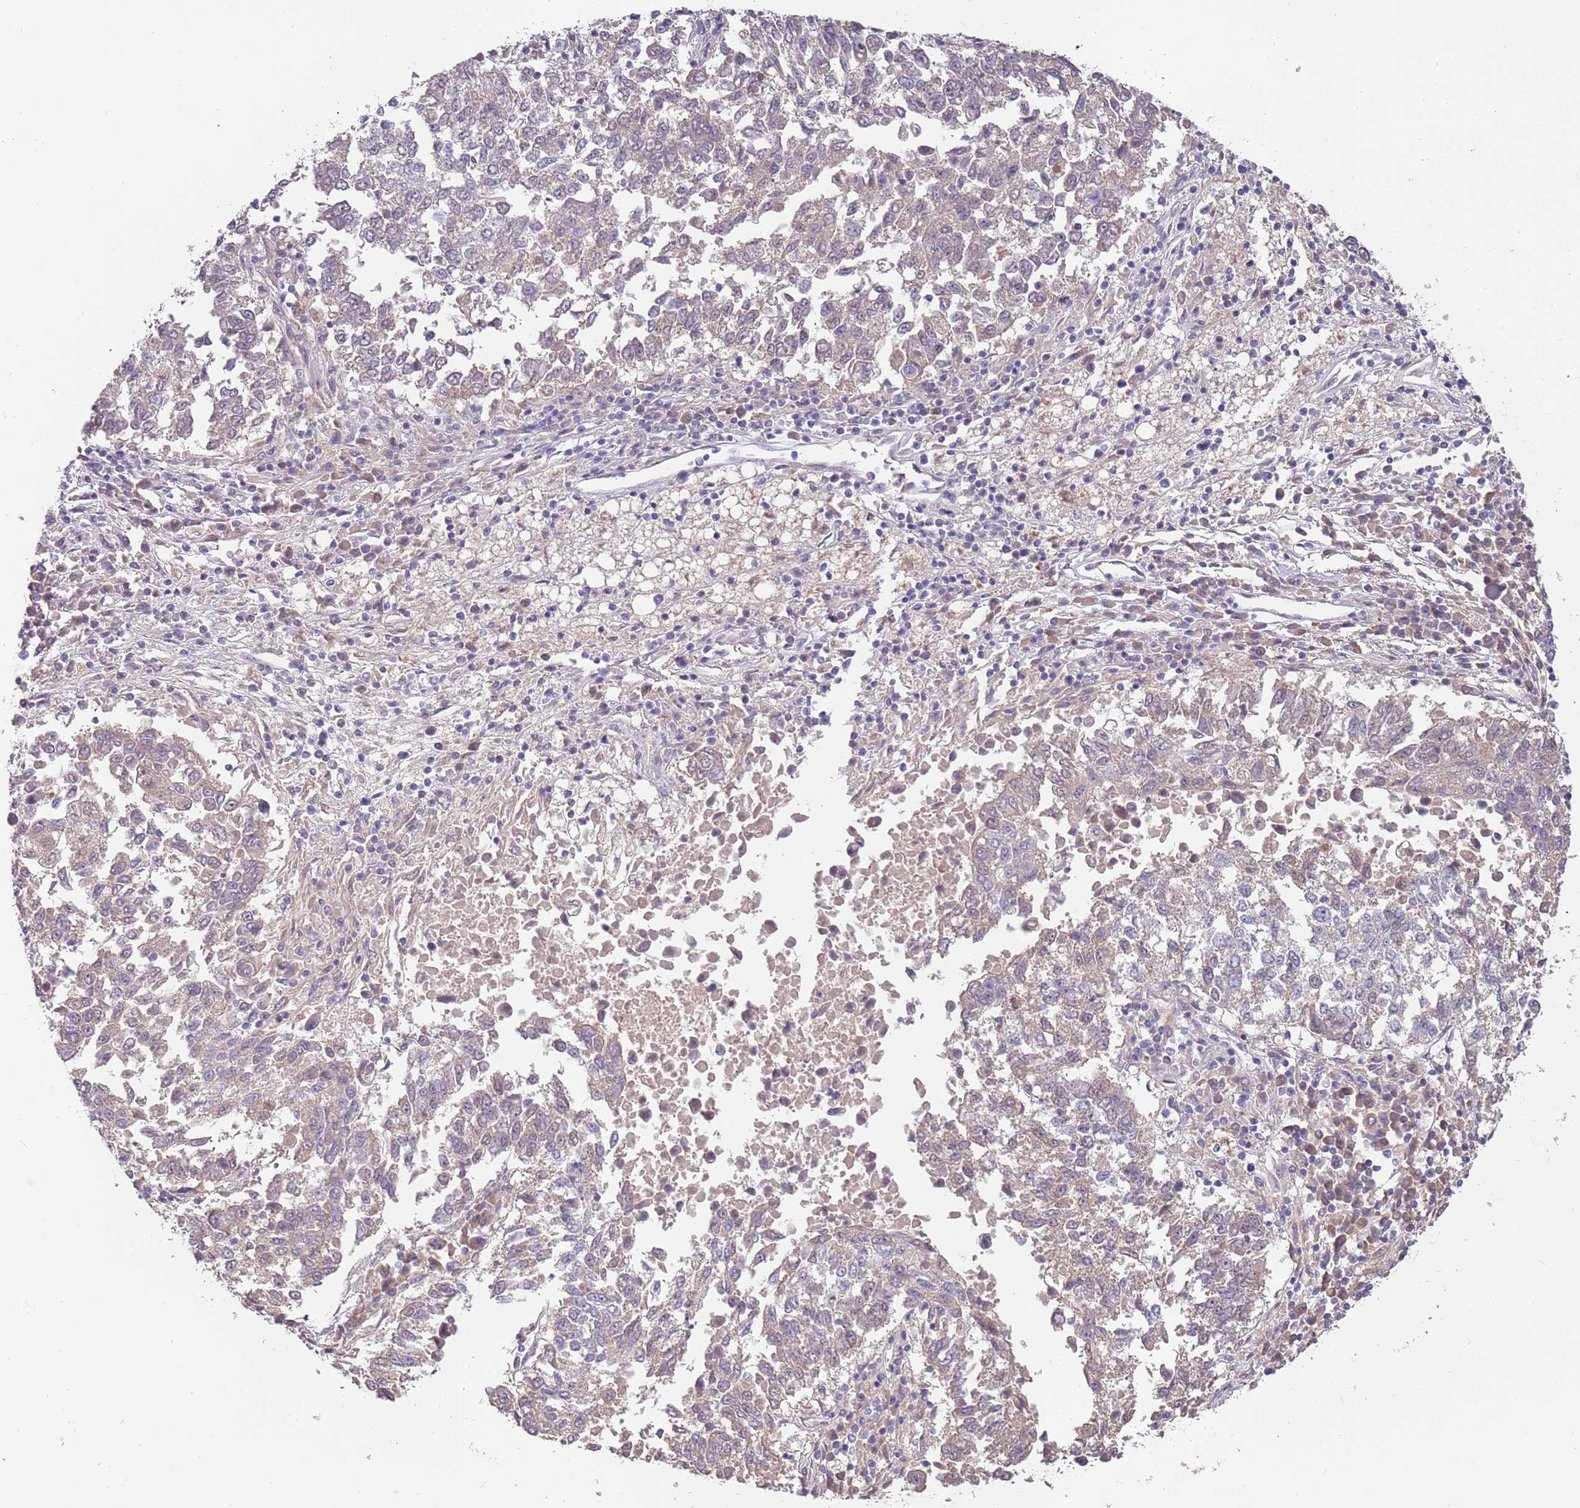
{"staining": {"intensity": "negative", "quantity": "none", "location": "none"}, "tissue": "lung cancer", "cell_type": "Tumor cells", "image_type": "cancer", "snomed": [{"axis": "morphology", "description": "Squamous cell carcinoma, NOS"}, {"axis": "topography", "description": "Lung"}], "caption": "The histopathology image shows no staining of tumor cells in lung cancer.", "gene": "CABYR", "patient": {"sex": "male", "age": 73}}